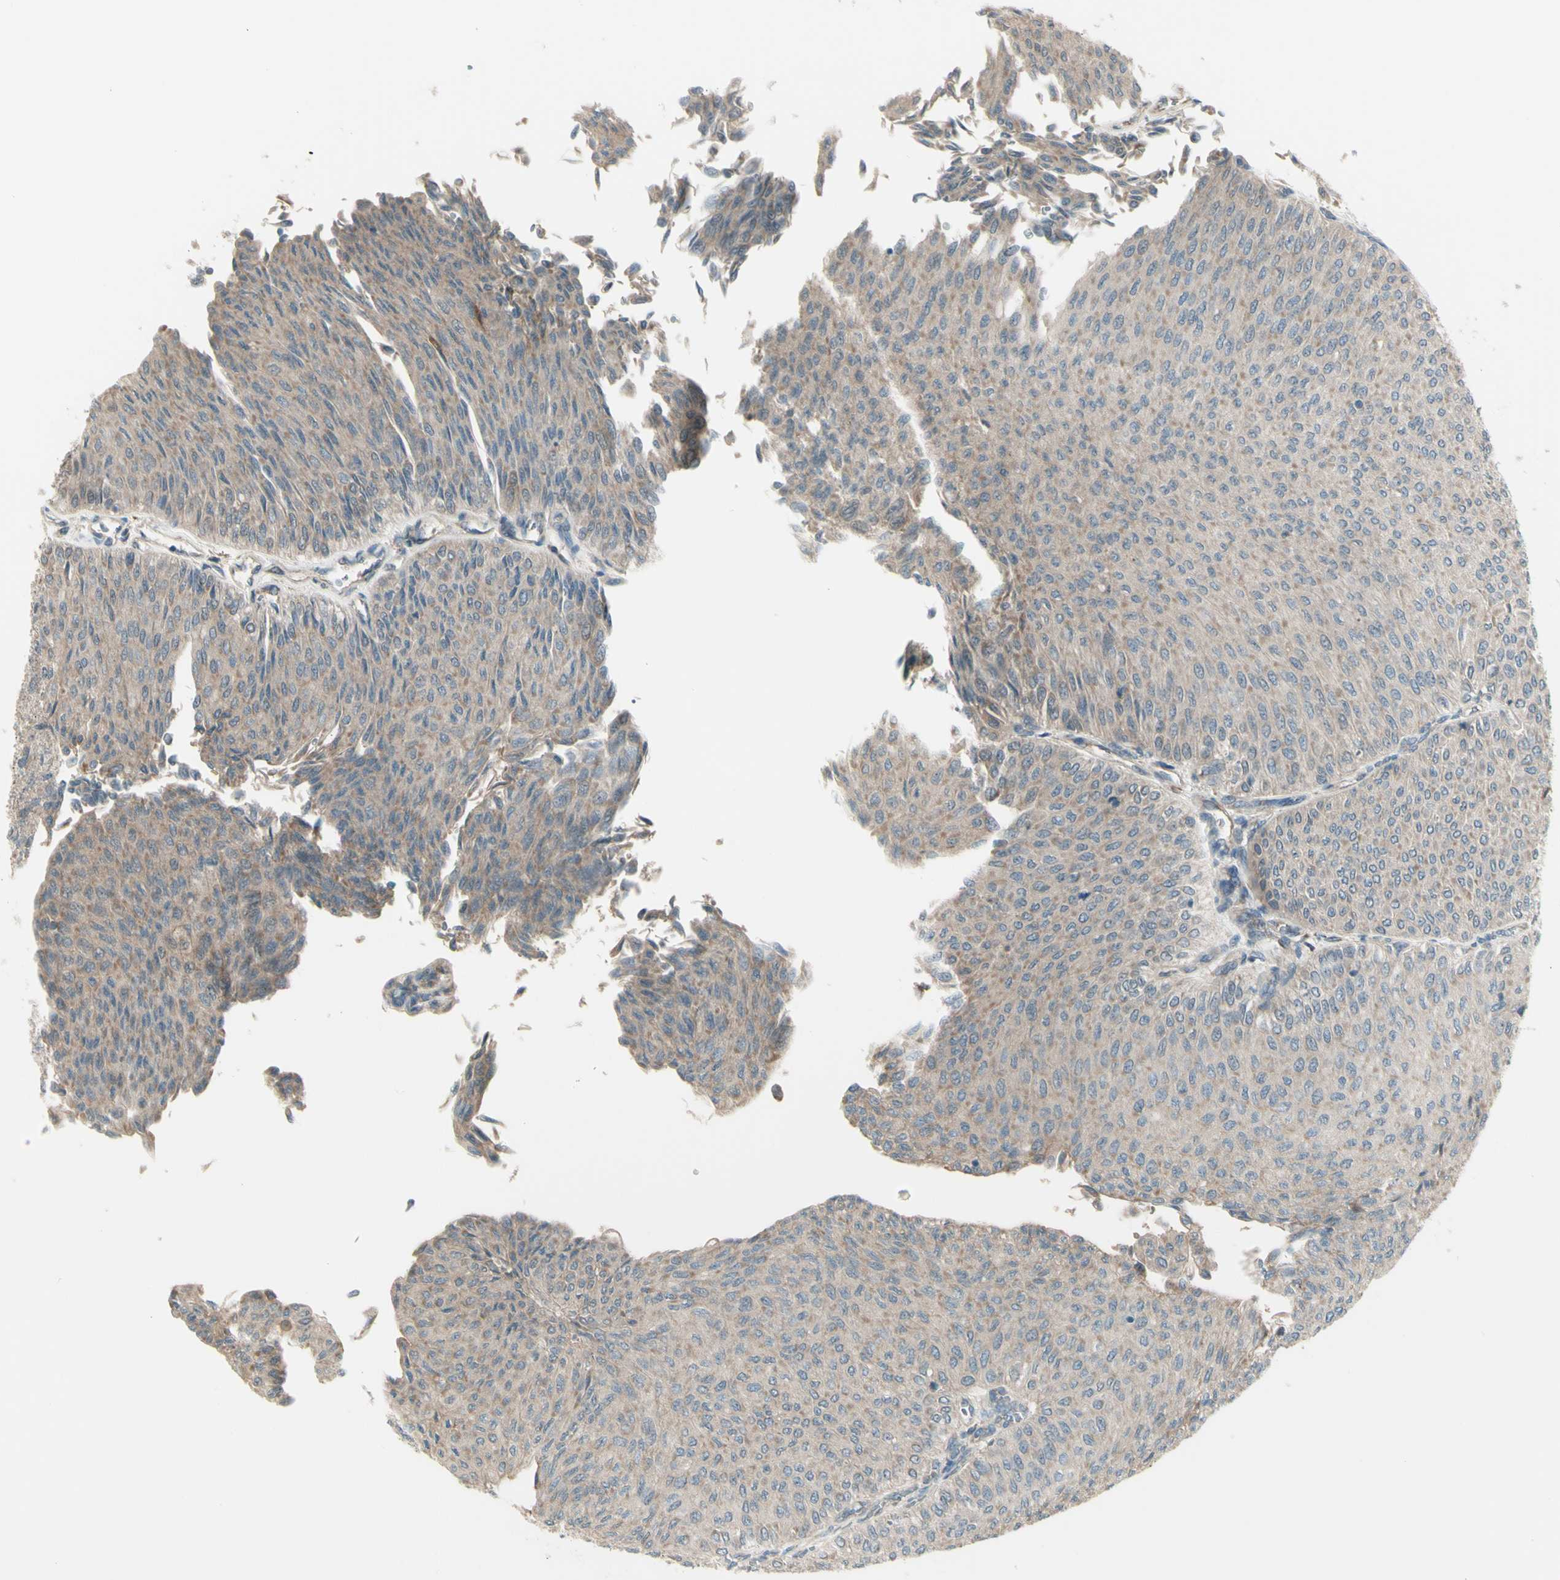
{"staining": {"intensity": "weak", "quantity": ">75%", "location": "cytoplasmic/membranous"}, "tissue": "urothelial cancer", "cell_type": "Tumor cells", "image_type": "cancer", "snomed": [{"axis": "morphology", "description": "Urothelial carcinoma, Low grade"}, {"axis": "topography", "description": "Urinary bladder"}], "caption": "Low-grade urothelial carcinoma stained with immunohistochemistry reveals weak cytoplasmic/membranous expression in approximately >75% of tumor cells.", "gene": "NAXD", "patient": {"sex": "male", "age": 78}}